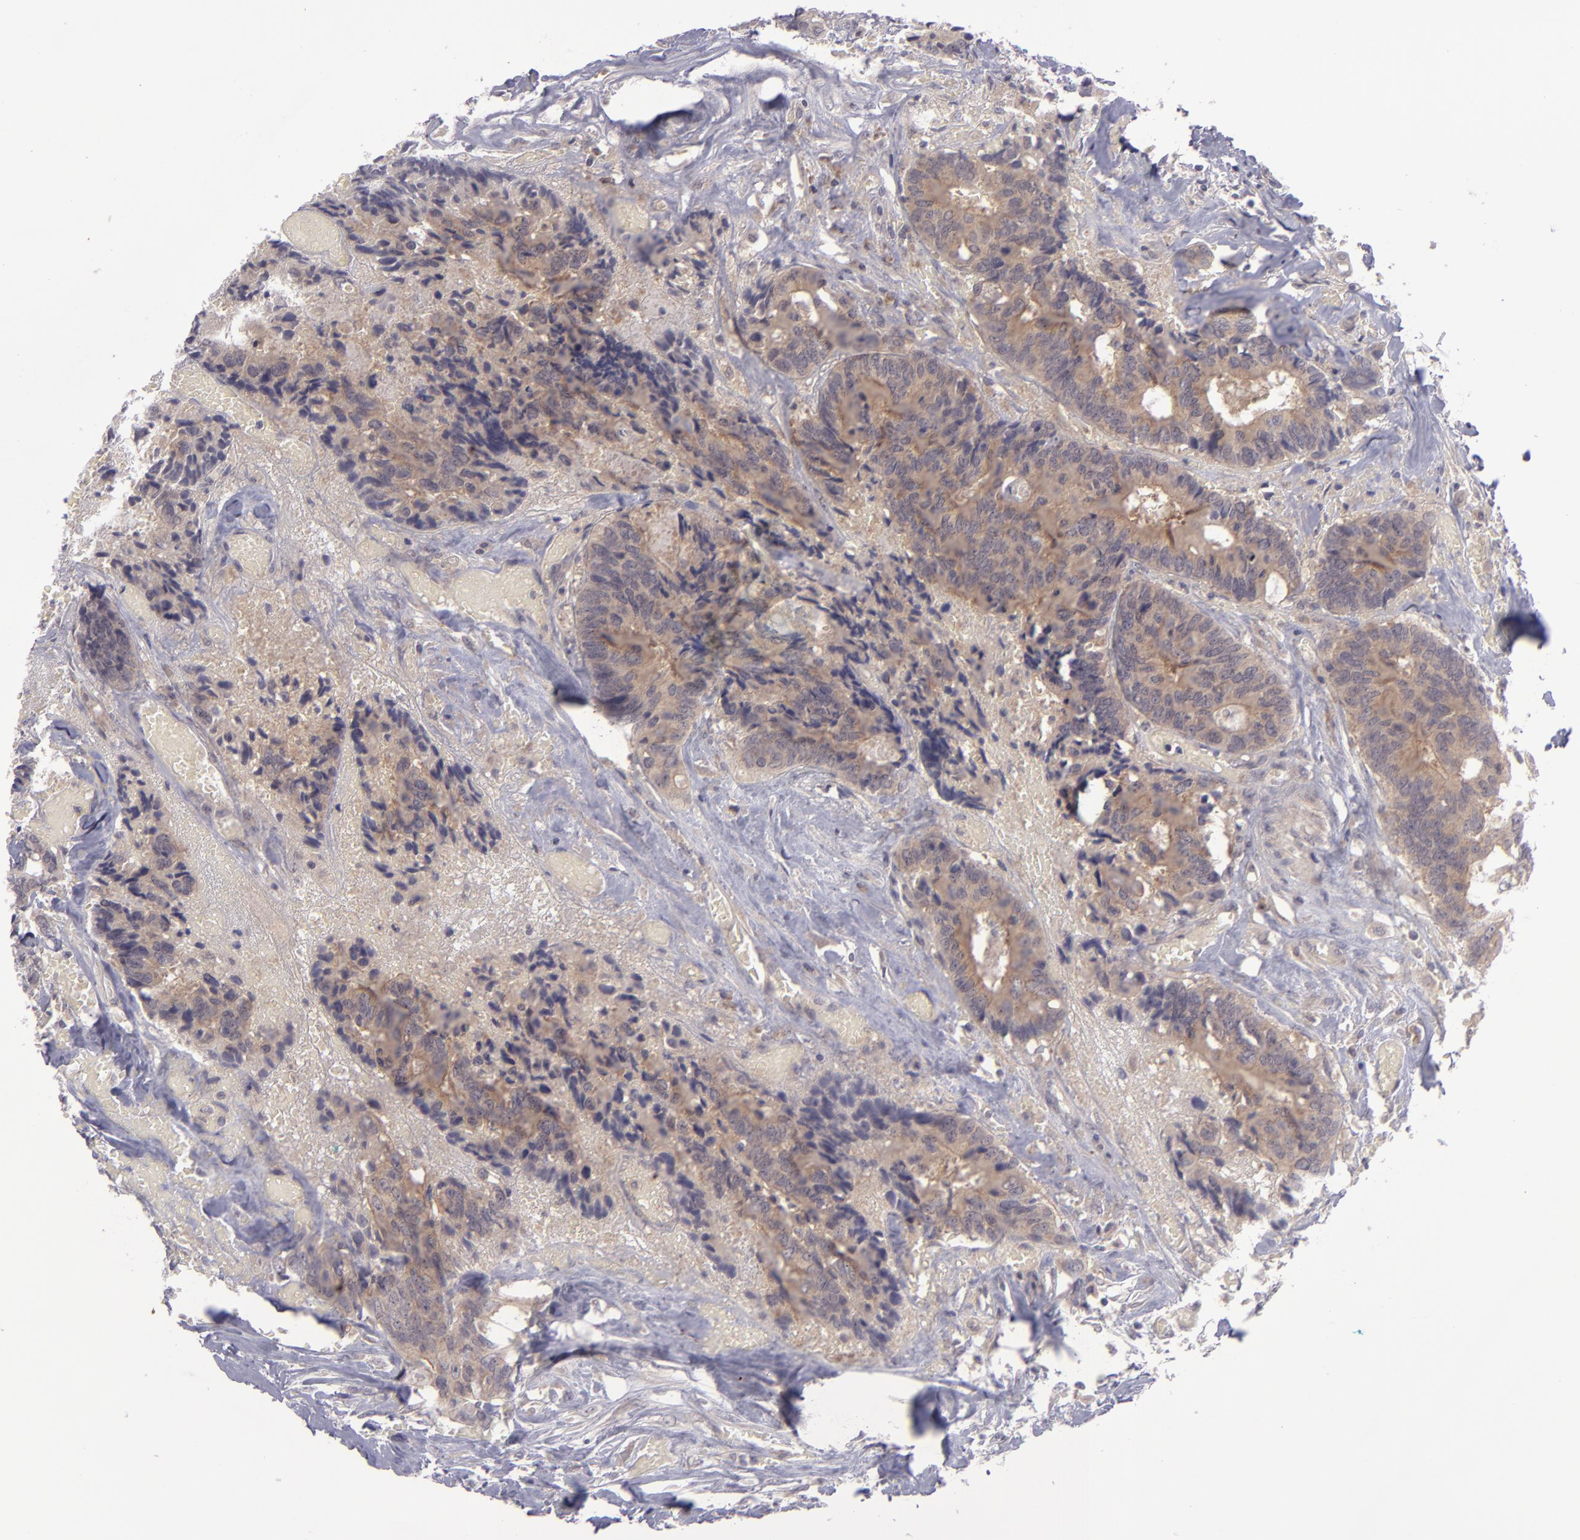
{"staining": {"intensity": "moderate", "quantity": ">75%", "location": "cytoplasmic/membranous"}, "tissue": "colorectal cancer", "cell_type": "Tumor cells", "image_type": "cancer", "snomed": [{"axis": "morphology", "description": "Adenocarcinoma, NOS"}, {"axis": "topography", "description": "Rectum"}], "caption": "A brown stain labels moderate cytoplasmic/membranous expression of a protein in colorectal cancer (adenocarcinoma) tumor cells.", "gene": "EVPL", "patient": {"sex": "male", "age": 55}}